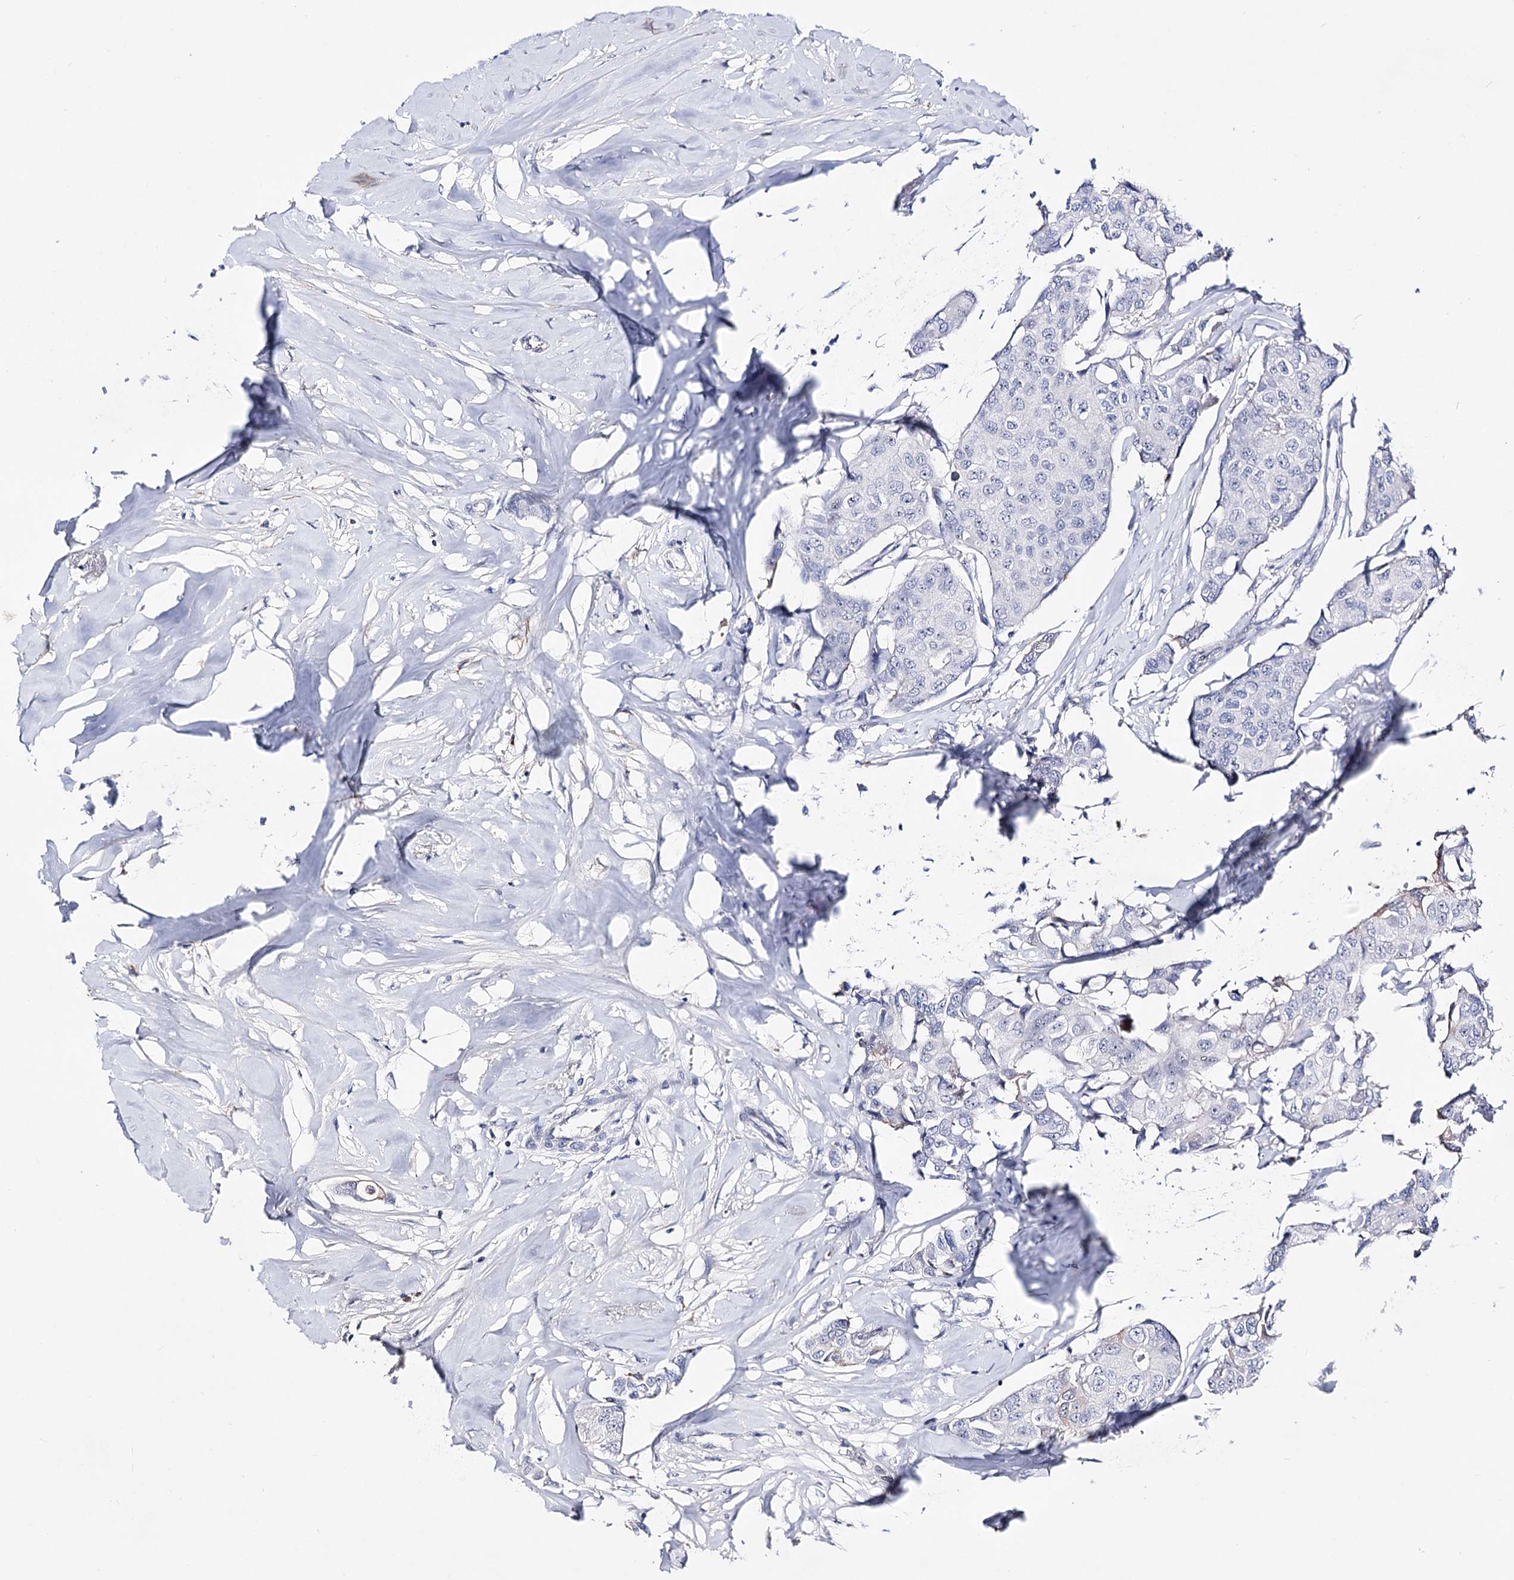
{"staining": {"intensity": "negative", "quantity": "none", "location": "none"}, "tissue": "breast cancer", "cell_type": "Tumor cells", "image_type": "cancer", "snomed": [{"axis": "morphology", "description": "Duct carcinoma"}, {"axis": "topography", "description": "Breast"}], "caption": "Immunohistochemistry (IHC) of breast infiltrating ductal carcinoma reveals no expression in tumor cells.", "gene": "PCGF5", "patient": {"sex": "female", "age": 80}}